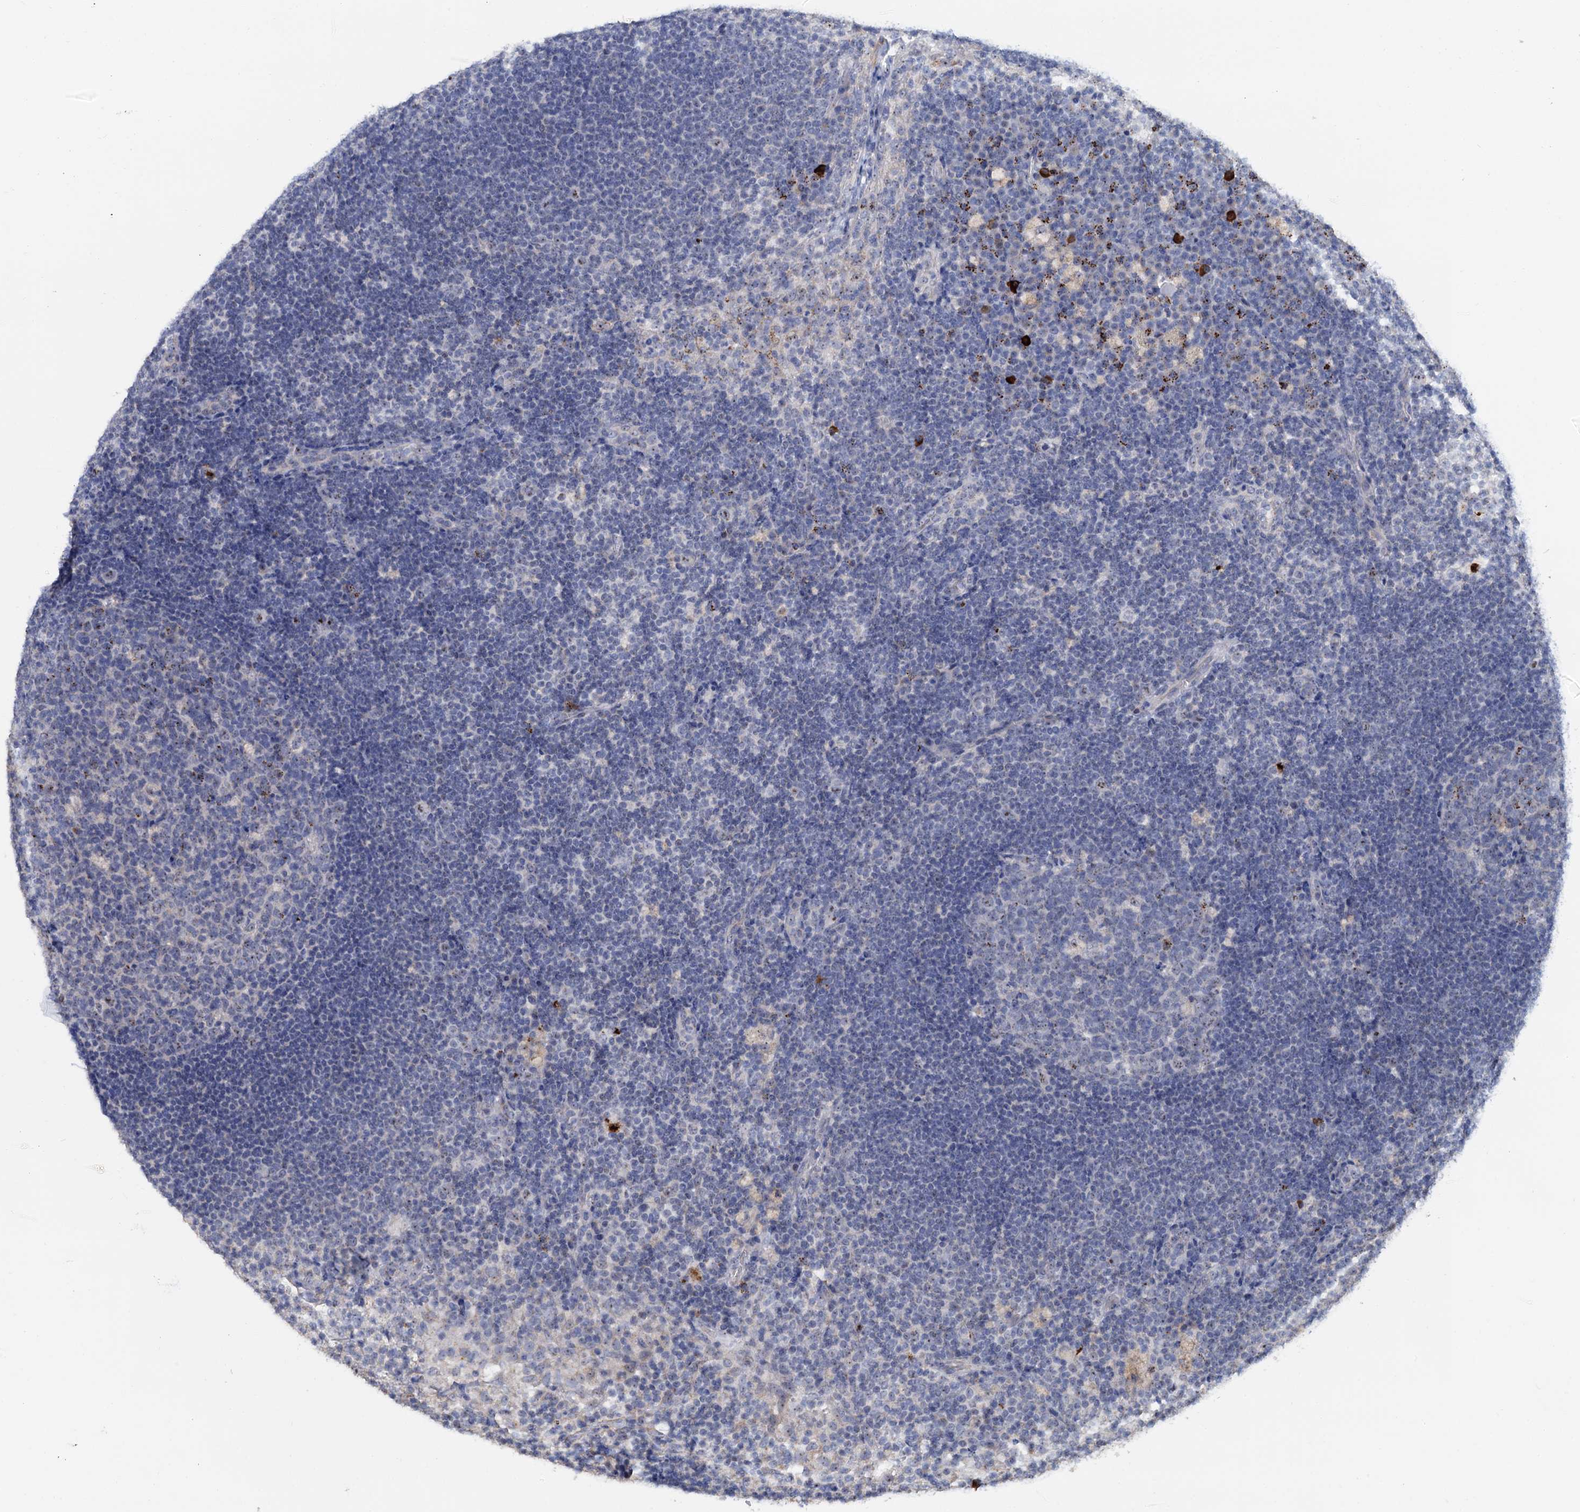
{"staining": {"intensity": "negative", "quantity": "none", "location": "none"}, "tissue": "lymph node", "cell_type": "Germinal center cells", "image_type": "normal", "snomed": [{"axis": "morphology", "description": "Normal tissue, NOS"}, {"axis": "topography", "description": "Lymph node"}], "caption": "This image is of normal lymph node stained with IHC to label a protein in brown with the nuclei are counter-stained blue. There is no positivity in germinal center cells. (DAB IHC, high magnification).", "gene": "C2CD3", "patient": {"sex": "female", "age": 70}}